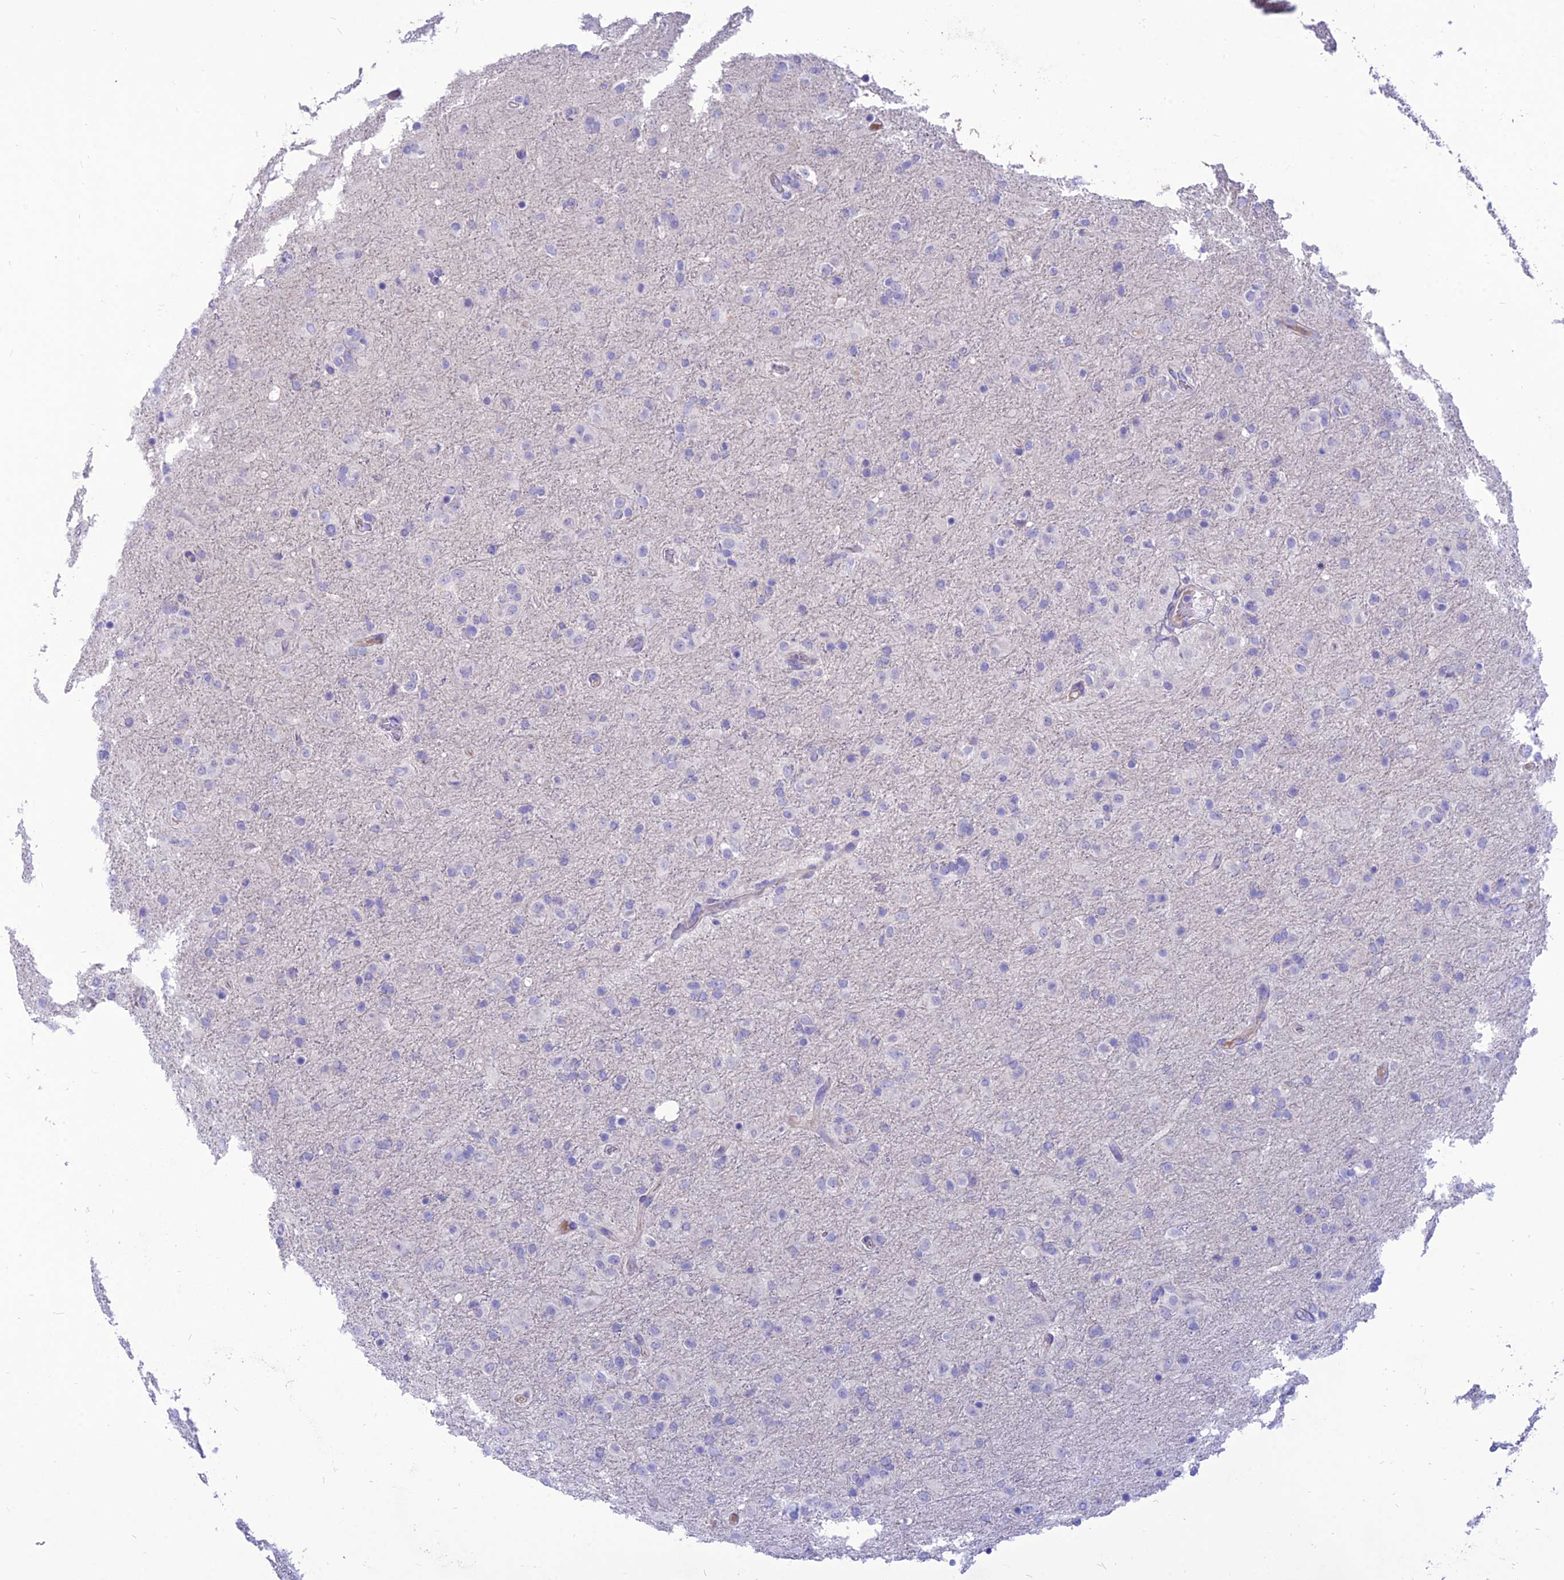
{"staining": {"intensity": "negative", "quantity": "none", "location": "none"}, "tissue": "glioma", "cell_type": "Tumor cells", "image_type": "cancer", "snomed": [{"axis": "morphology", "description": "Glioma, malignant, Low grade"}, {"axis": "topography", "description": "Brain"}], "caption": "This histopathology image is of glioma stained with immunohistochemistry to label a protein in brown with the nuclei are counter-stained blue. There is no staining in tumor cells.", "gene": "TEKT3", "patient": {"sex": "male", "age": 65}}